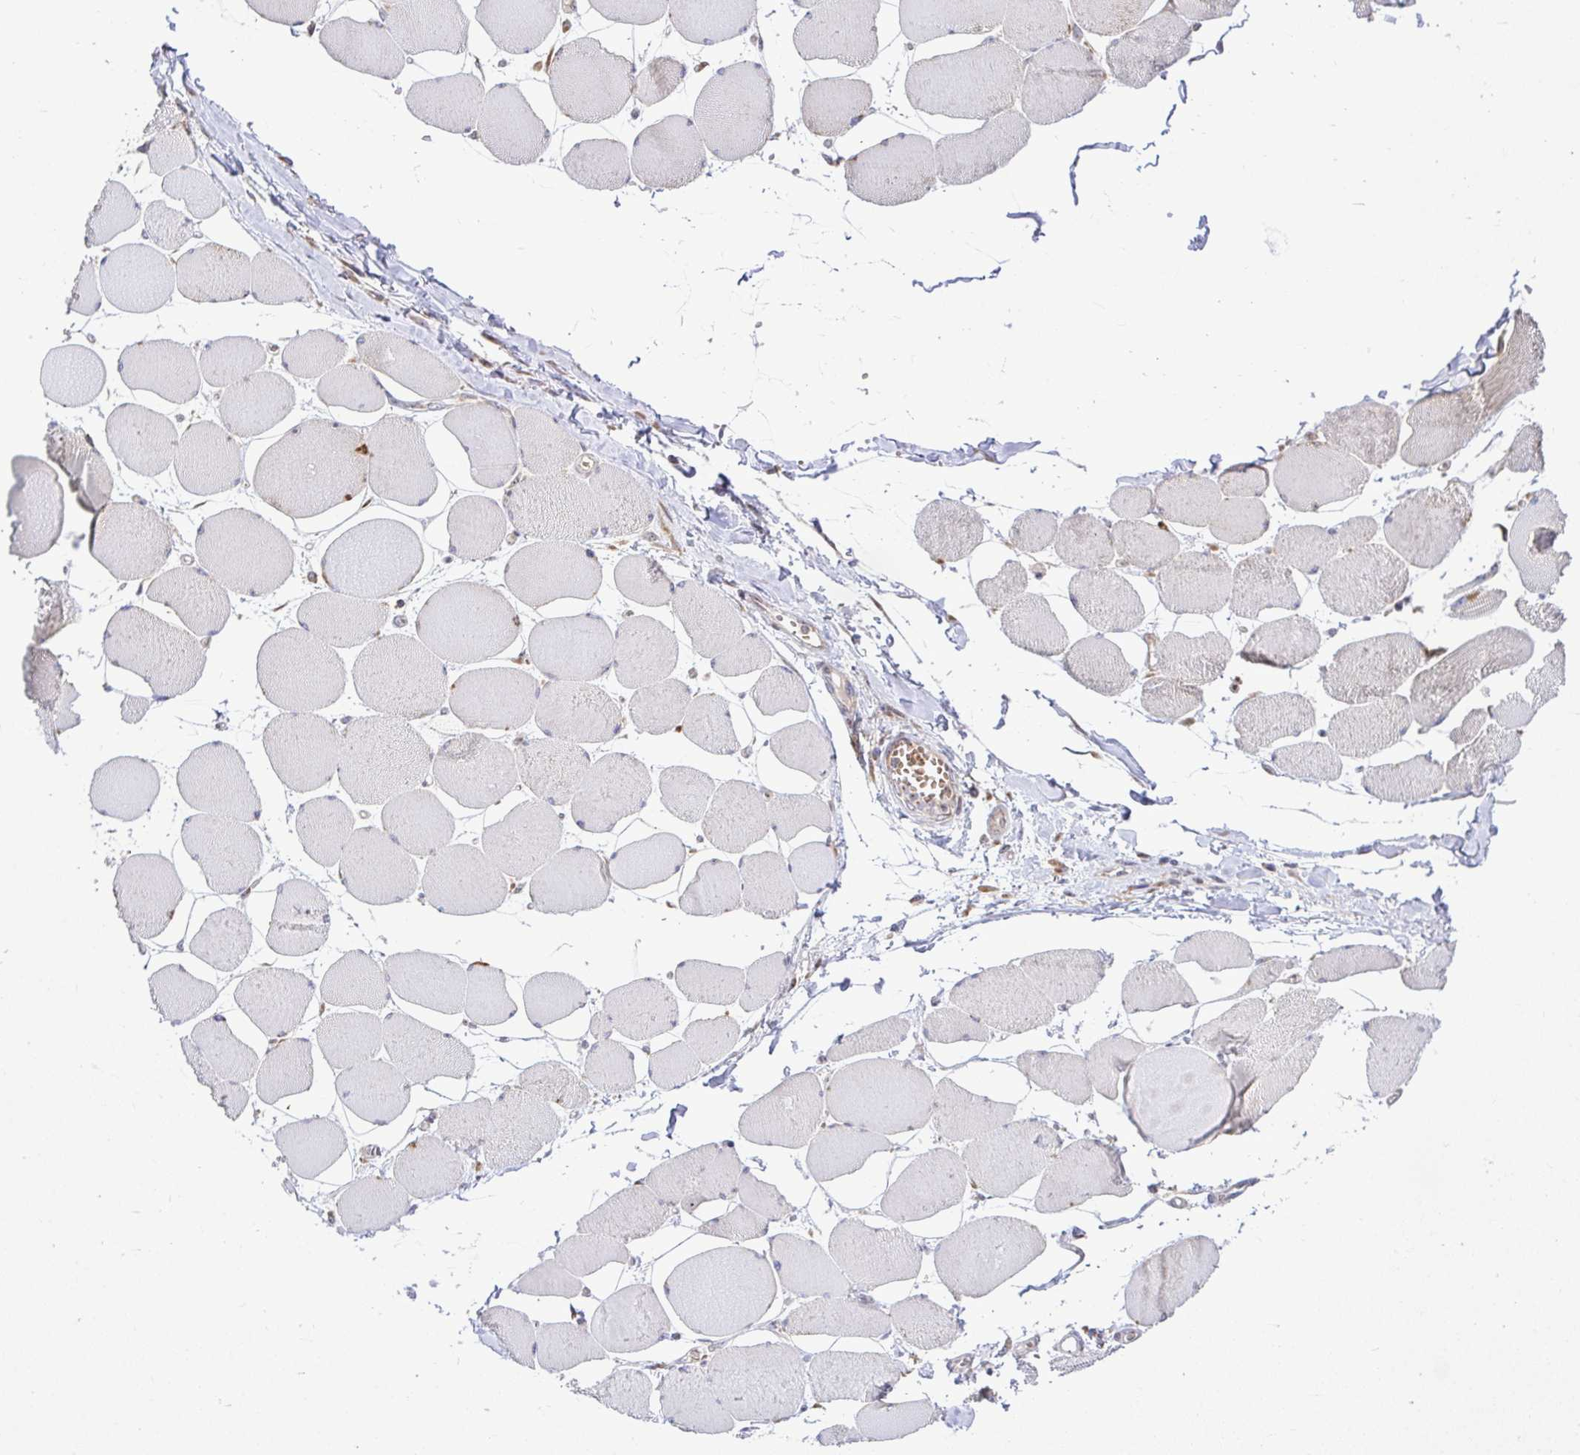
{"staining": {"intensity": "weak", "quantity": "25%-75%", "location": "cytoplasmic/membranous"}, "tissue": "skeletal muscle", "cell_type": "Myocytes", "image_type": "normal", "snomed": [{"axis": "morphology", "description": "Normal tissue, NOS"}, {"axis": "topography", "description": "Skeletal muscle"}], "caption": "This photomicrograph shows immunohistochemistry staining of normal human skeletal muscle, with low weak cytoplasmic/membranous positivity in approximately 25%-75% of myocytes.", "gene": "VTI1B", "patient": {"sex": "female", "age": 75}}